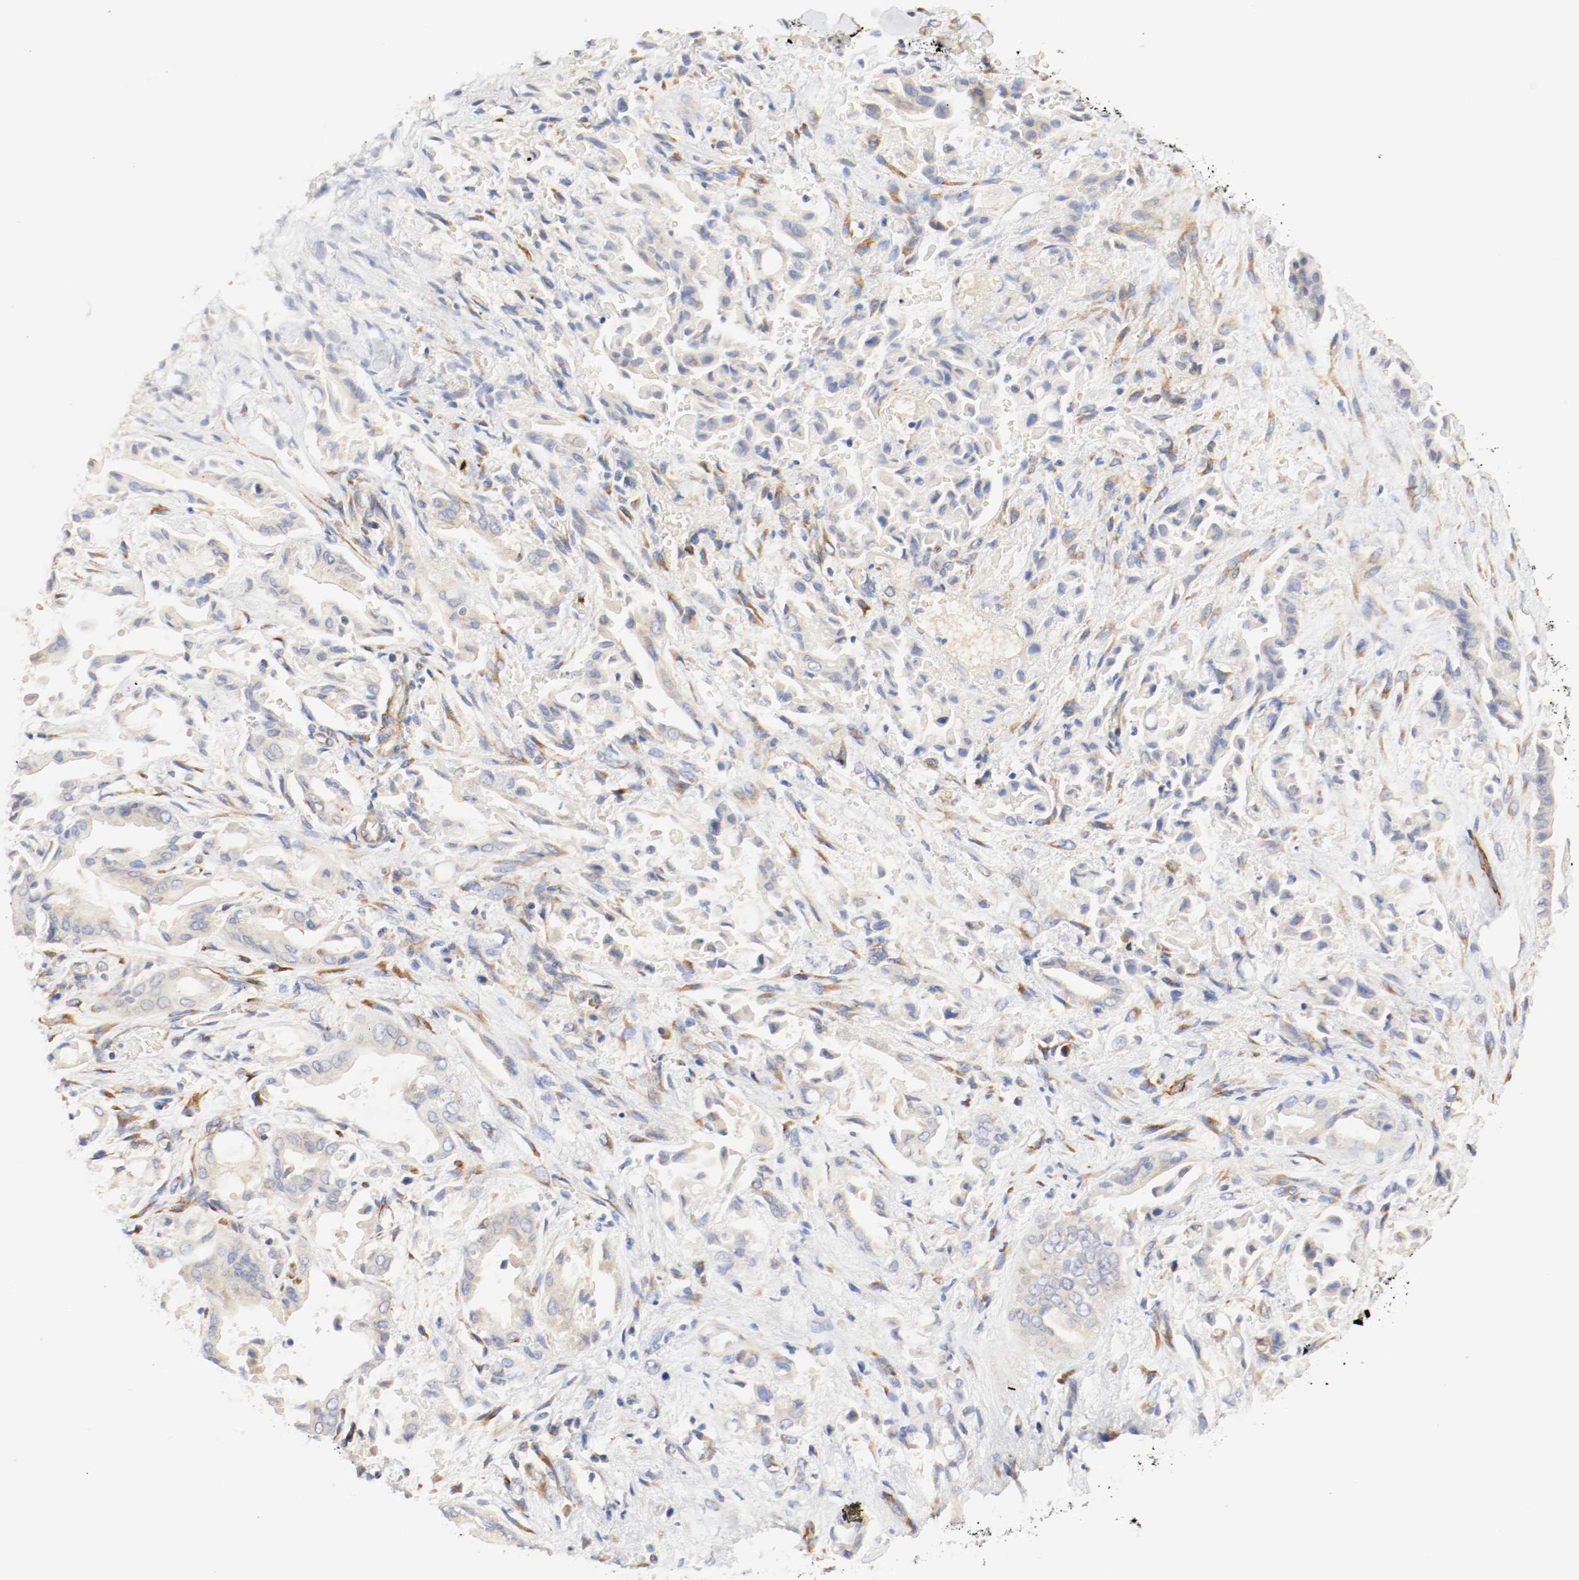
{"staining": {"intensity": "moderate", "quantity": "25%-75%", "location": "cytoplasmic/membranous"}, "tissue": "liver cancer", "cell_type": "Tumor cells", "image_type": "cancer", "snomed": [{"axis": "morphology", "description": "Cholangiocarcinoma"}, {"axis": "topography", "description": "Liver"}], "caption": "The image exhibits immunohistochemical staining of liver cancer. There is moderate cytoplasmic/membranous positivity is identified in about 25%-75% of tumor cells.", "gene": "GIT1", "patient": {"sex": "male", "age": 58}}